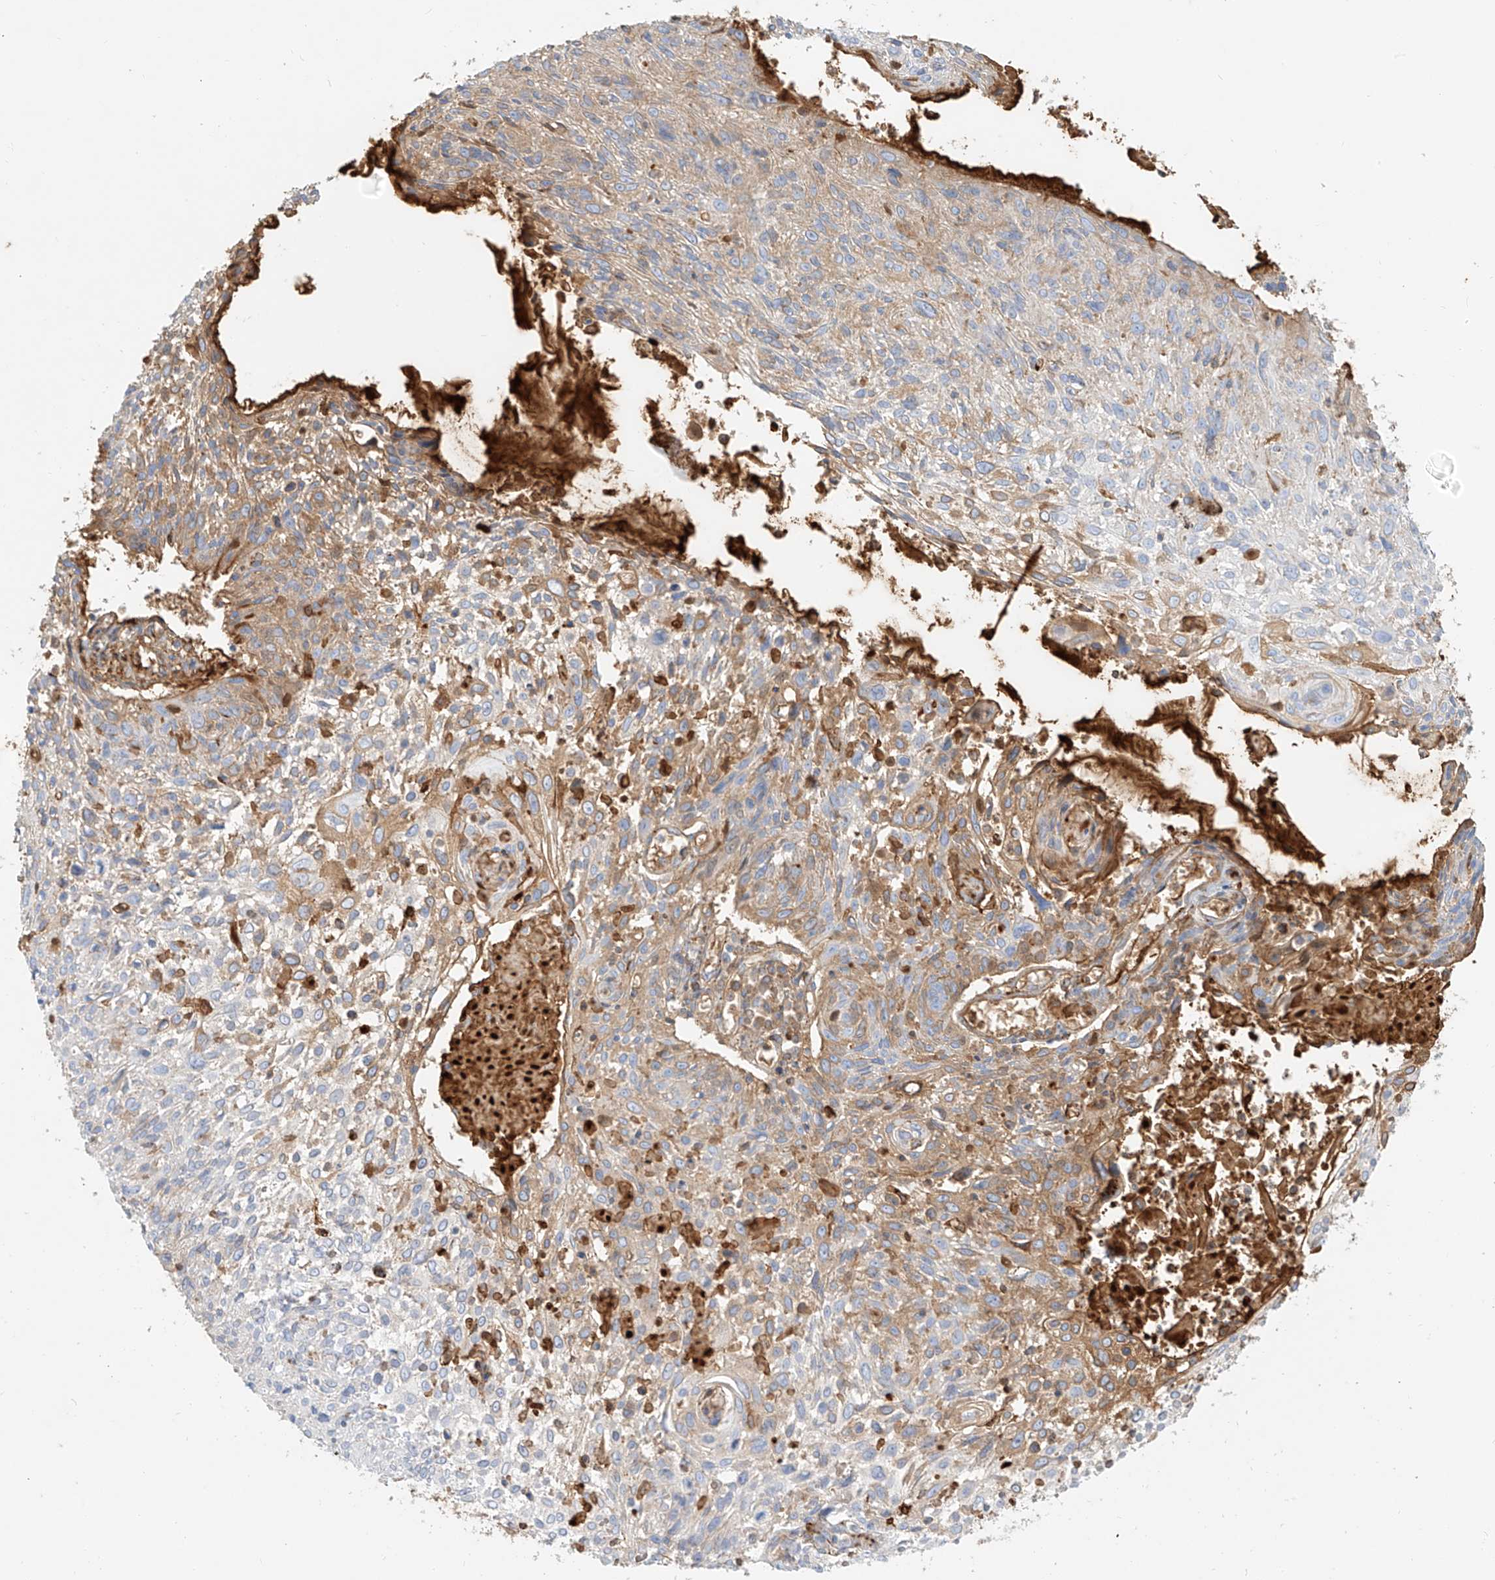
{"staining": {"intensity": "moderate", "quantity": "25%-75%", "location": "cytoplasmic/membranous"}, "tissue": "cervical cancer", "cell_type": "Tumor cells", "image_type": "cancer", "snomed": [{"axis": "morphology", "description": "Squamous cell carcinoma, NOS"}, {"axis": "topography", "description": "Cervix"}], "caption": "Immunohistochemistry (IHC) photomicrograph of neoplastic tissue: human cervical cancer (squamous cell carcinoma) stained using immunohistochemistry demonstrates medium levels of moderate protein expression localized specifically in the cytoplasmic/membranous of tumor cells, appearing as a cytoplasmic/membranous brown color.", "gene": "OCSTAMP", "patient": {"sex": "female", "age": 51}}